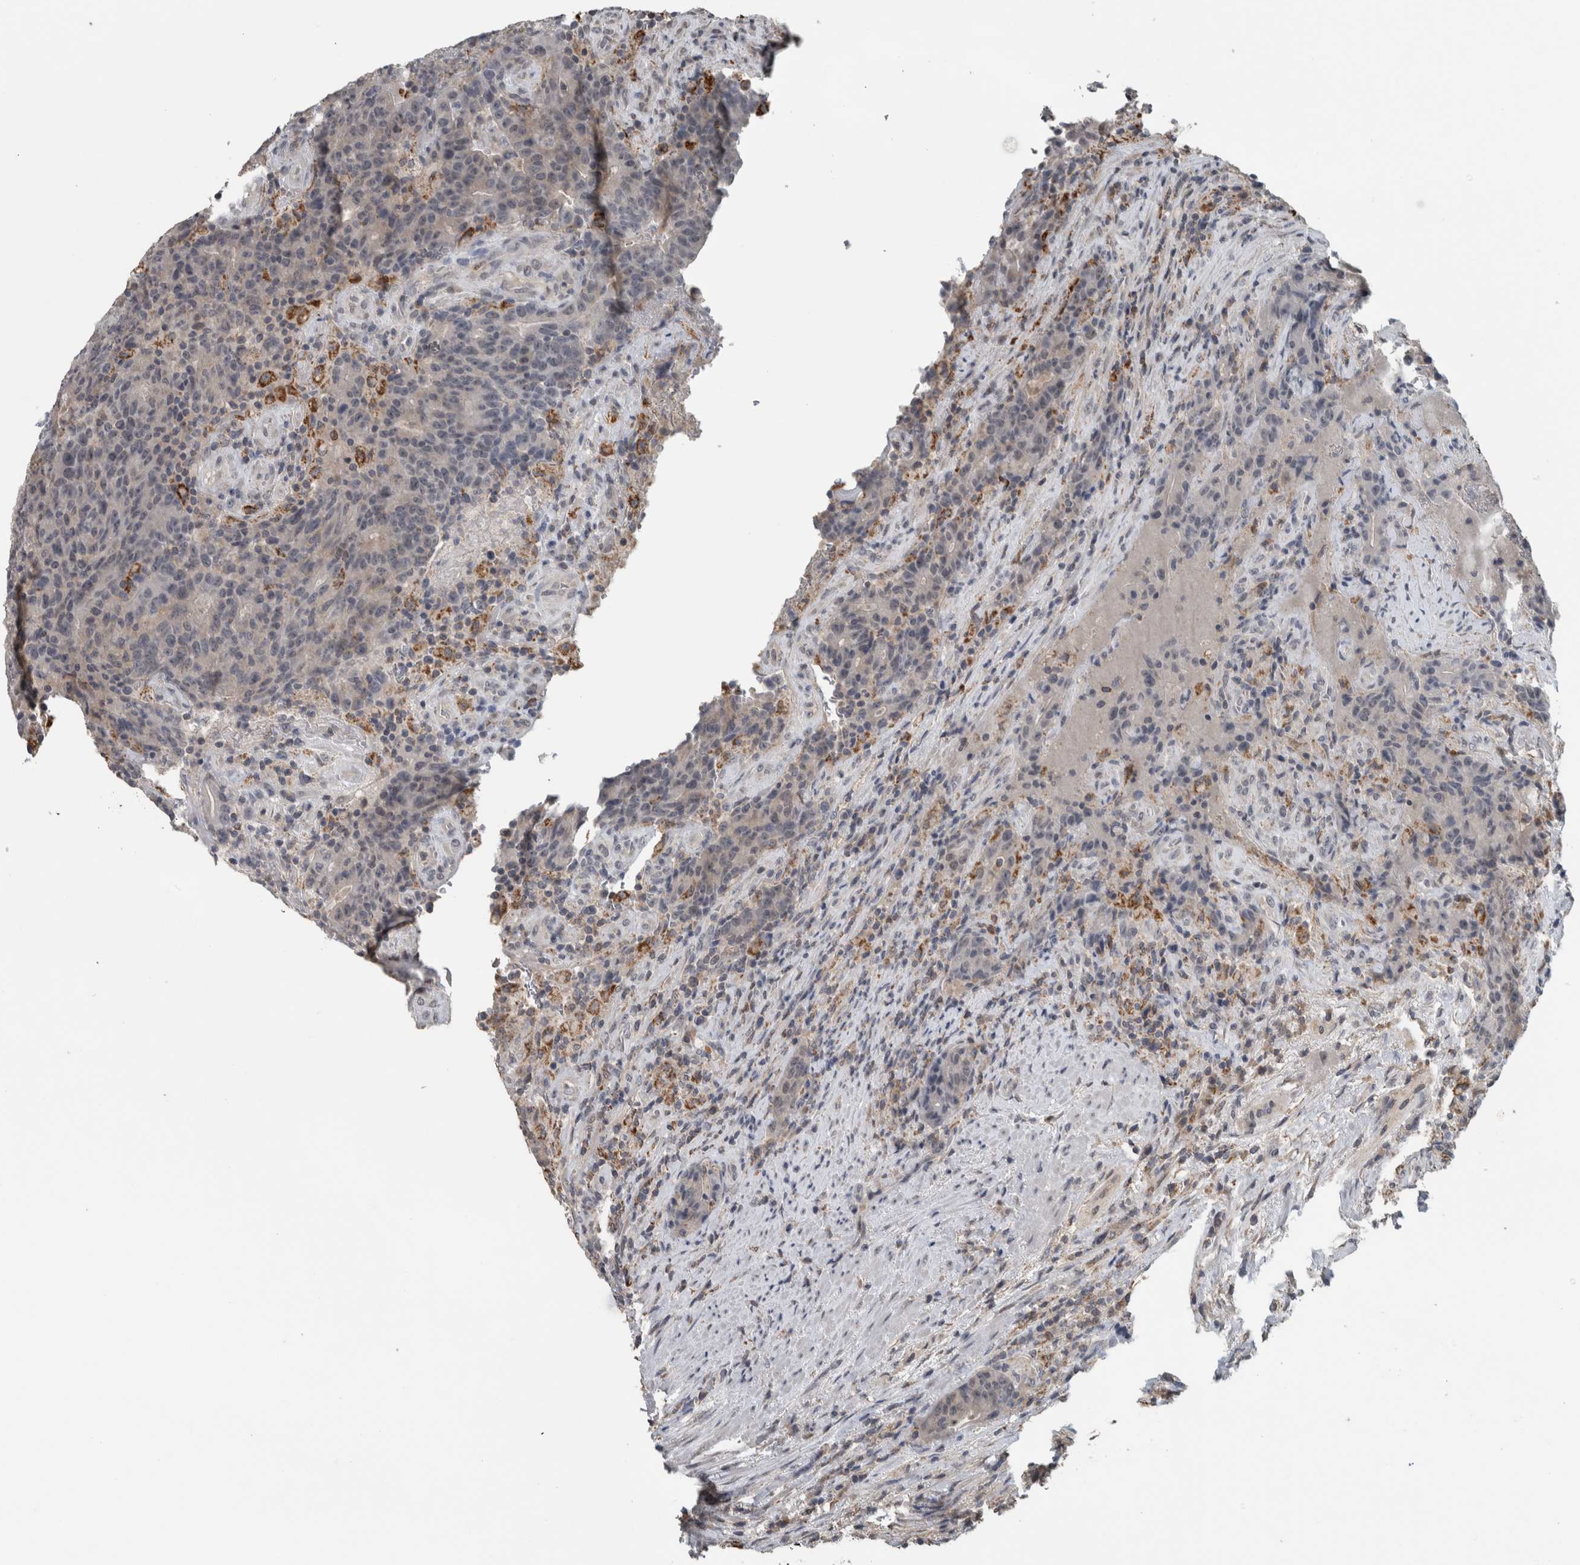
{"staining": {"intensity": "negative", "quantity": "none", "location": "none"}, "tissue": "colorectal cancer", "cell_type": "Tumor cells", "image_type": "cancer", "snomed": [{"axis": "morphology", "description": "Normal tissue, NOS"}, {"axis": "morphology", "description": "Adenocarcinoma, NOS"}, {"axis": "topography", "description": "Colon"}], "caption": "Colorectal cancer was stained to show a protein in brown. There is no significant staining in tumor cells.", "gene": "ACSF2", "patient": {"sex": "female", "age": 75}}